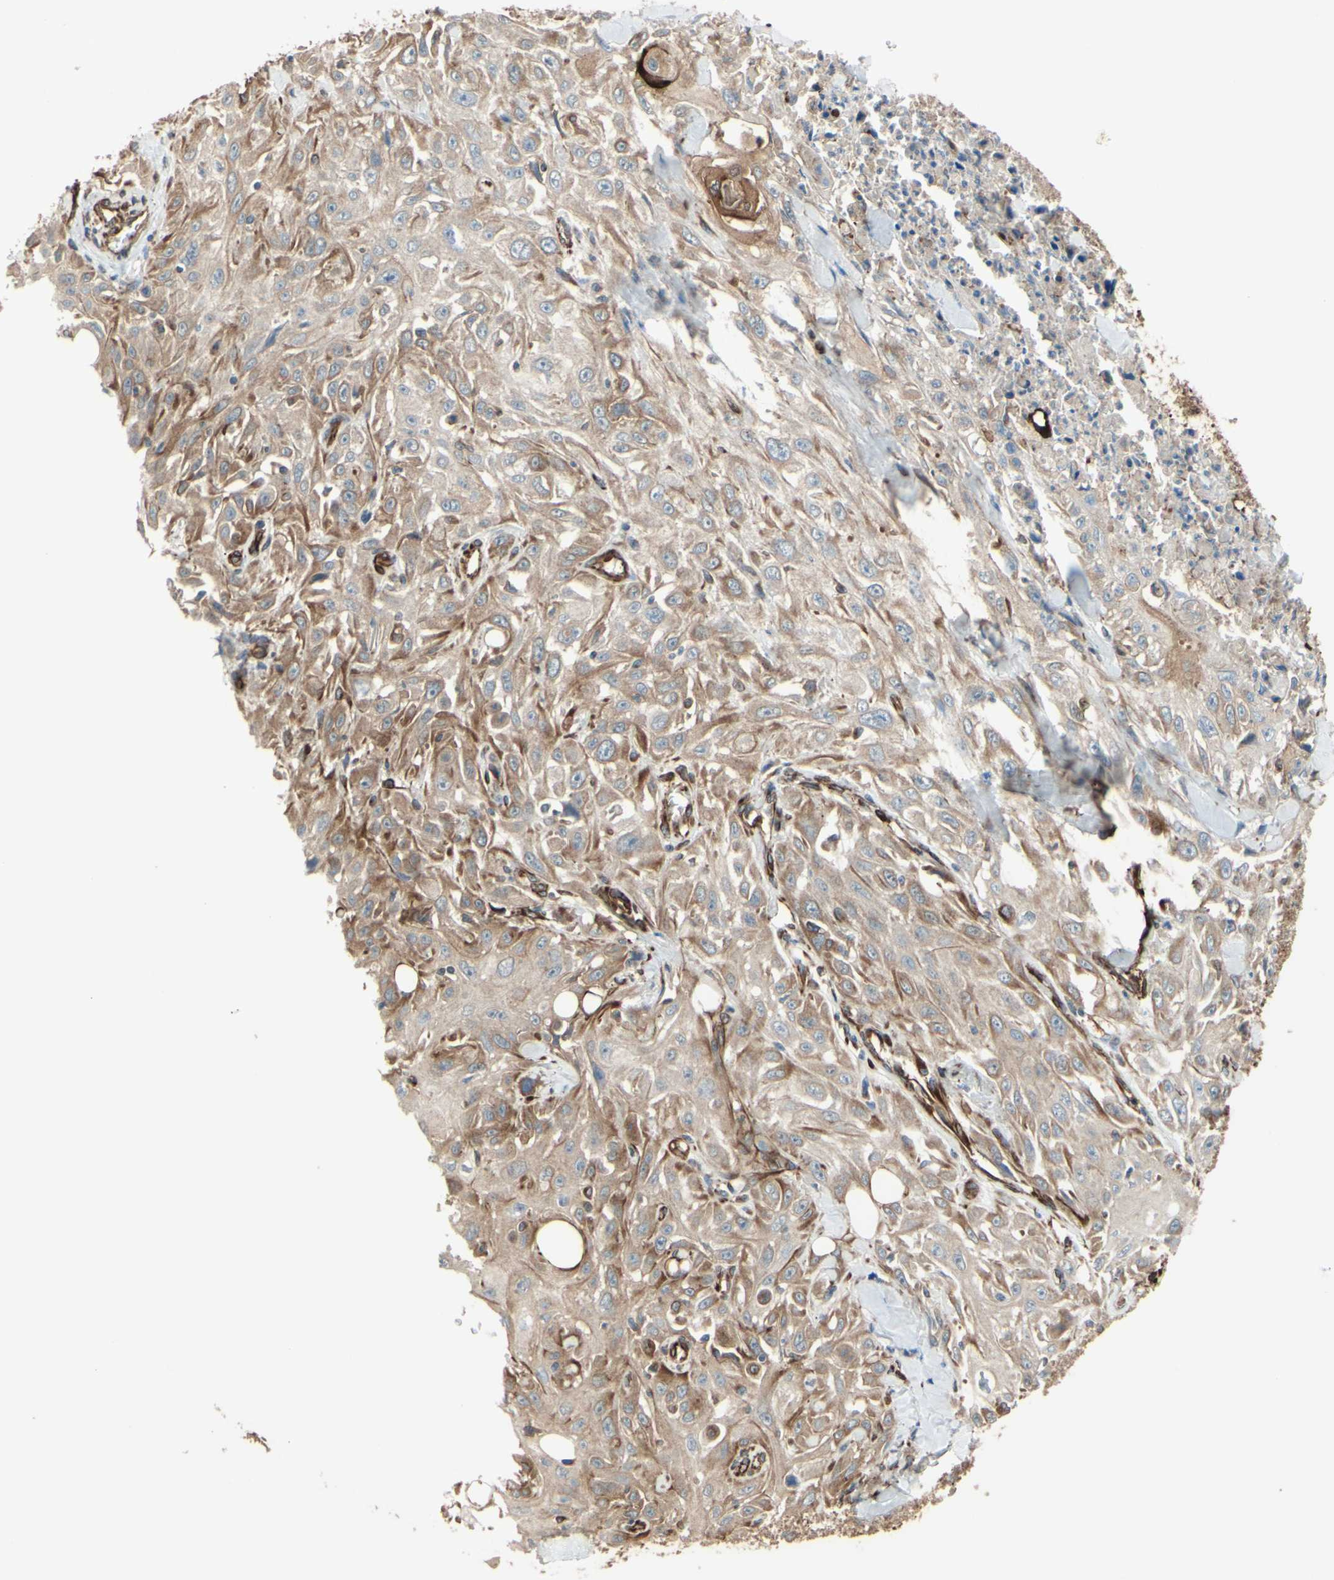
{"staining": {"intensity": "weak", "quantity": ">75%", "location": "cytoplasmic/membranous"}, "tissue": "skin cancer", "cell_type": "Tumor cells", "image_type": "cancer", "snomed": [{"axis": "morphology", "description": "Squamous cell carcinoma, NOS"}, {"axis": "morphology", "description": "Squamous cell carcinoma, metastatic, NOS"}, {"axis": "topography", "description": "Skin"}, {"axis": "topography", "description": "Lymph node"}], "caption": "Protein expression analysis of human skin cancer reveals weak cytoplasmic/membranous staining in approximately >75% of tumor cells.", "gene": "TRAF2", "patient": {"sex": "male", "age": 75}}